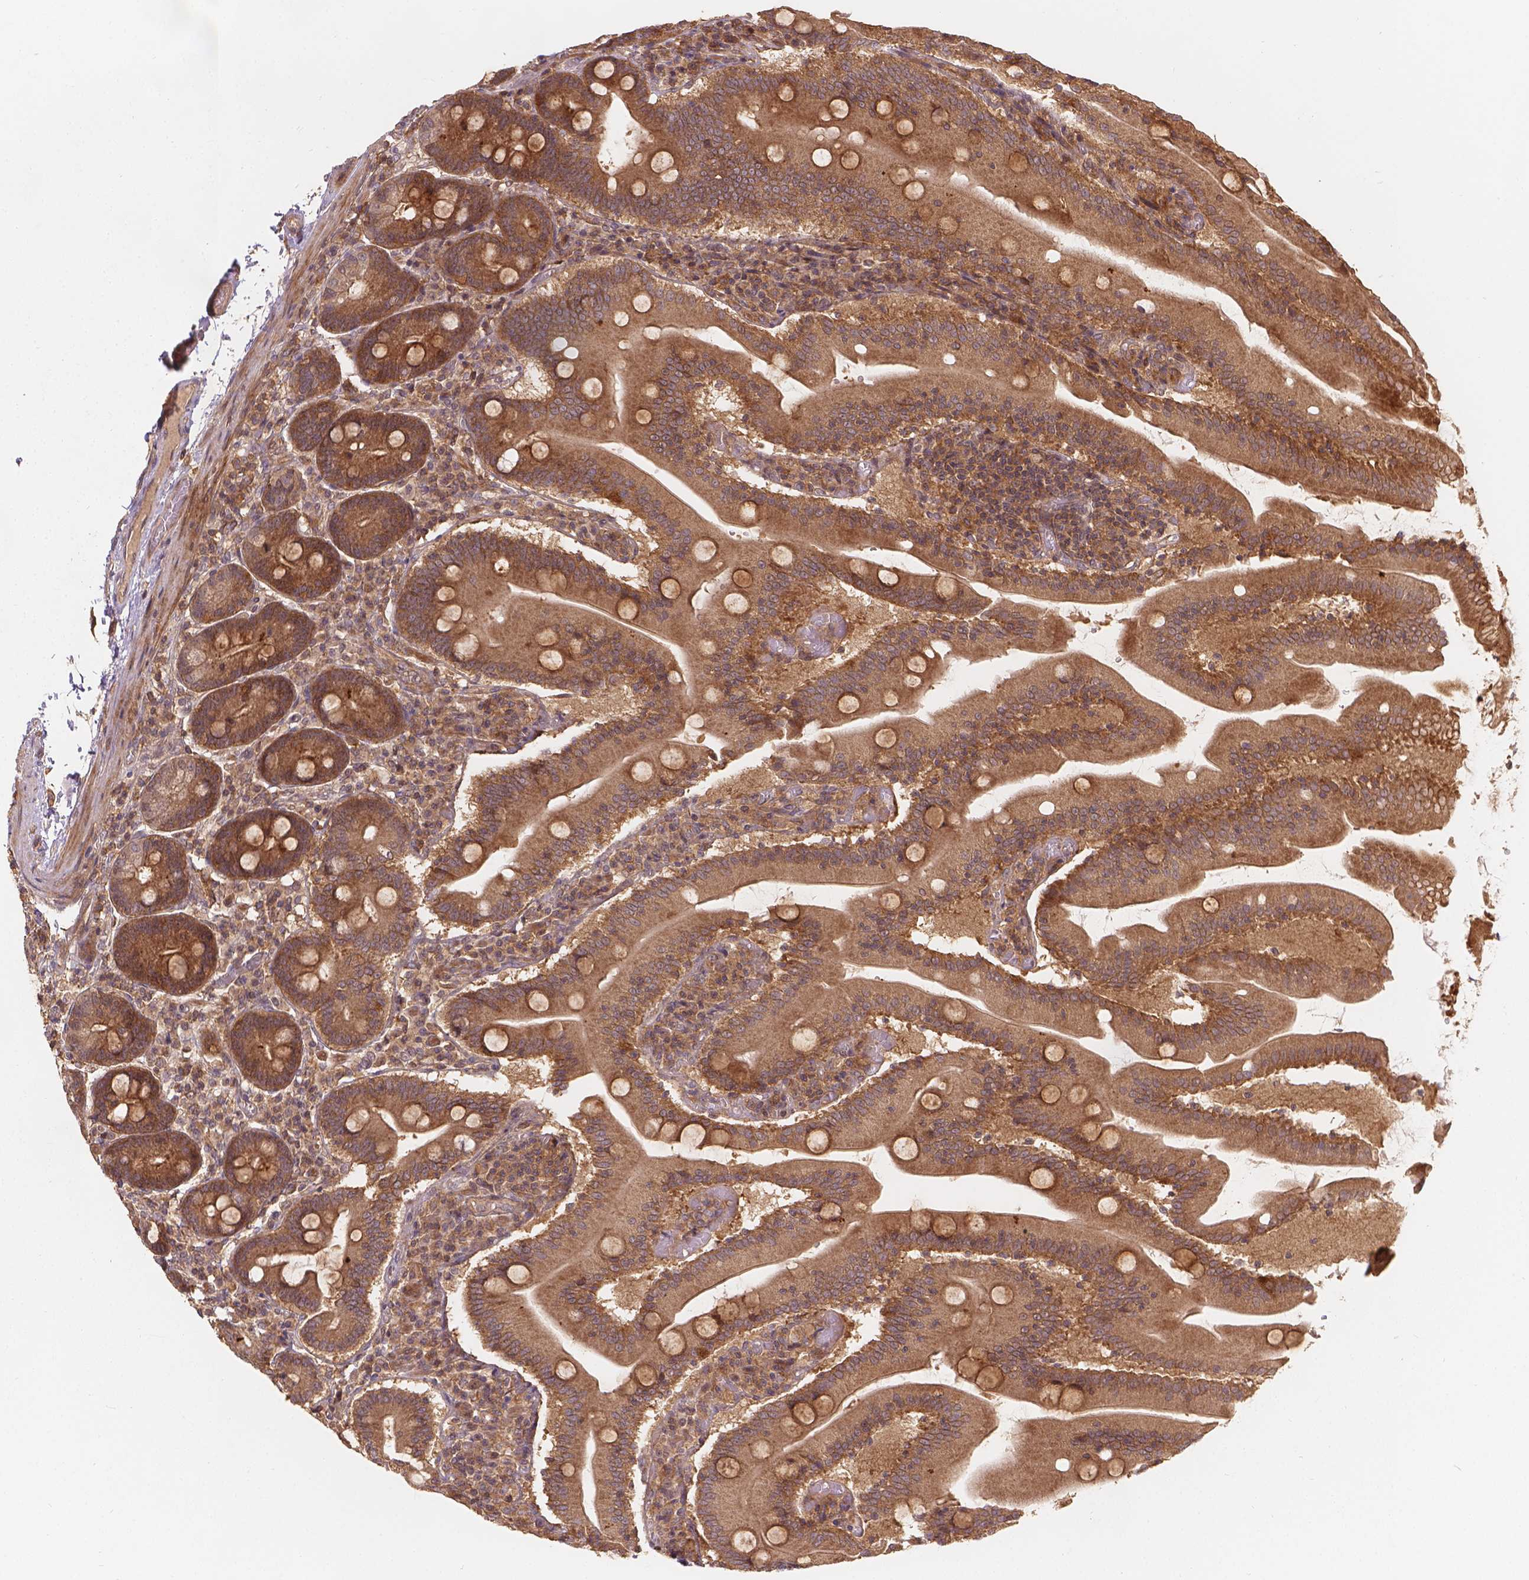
{"staining": {"intensity": "moderate", "quantity": ">75%", "location": "cytoplasmic/membranous"}, "tissue": "small intestine", "cell_type": "Glandular cells", "image_type": "normal", "snomed": [{"axis": "morphology", "description": "Normal tissue, NOS"}, {"axis": "topography", "description": "Small intestine"}], "caption": "Protein analysis of unremarkable small intestine displays moderate cytoplasmic/membranous positivity in approximately >75% of glandular cells. The staining was performed using DAB (3,3'-diaminobenzidine) to visualize the protein expression in brown, while the nuclei were stained in blue with hematoxylin (Magnification: 20x).", "gene": "XPR1", "patient": {"sex": "male", "age": 37}}